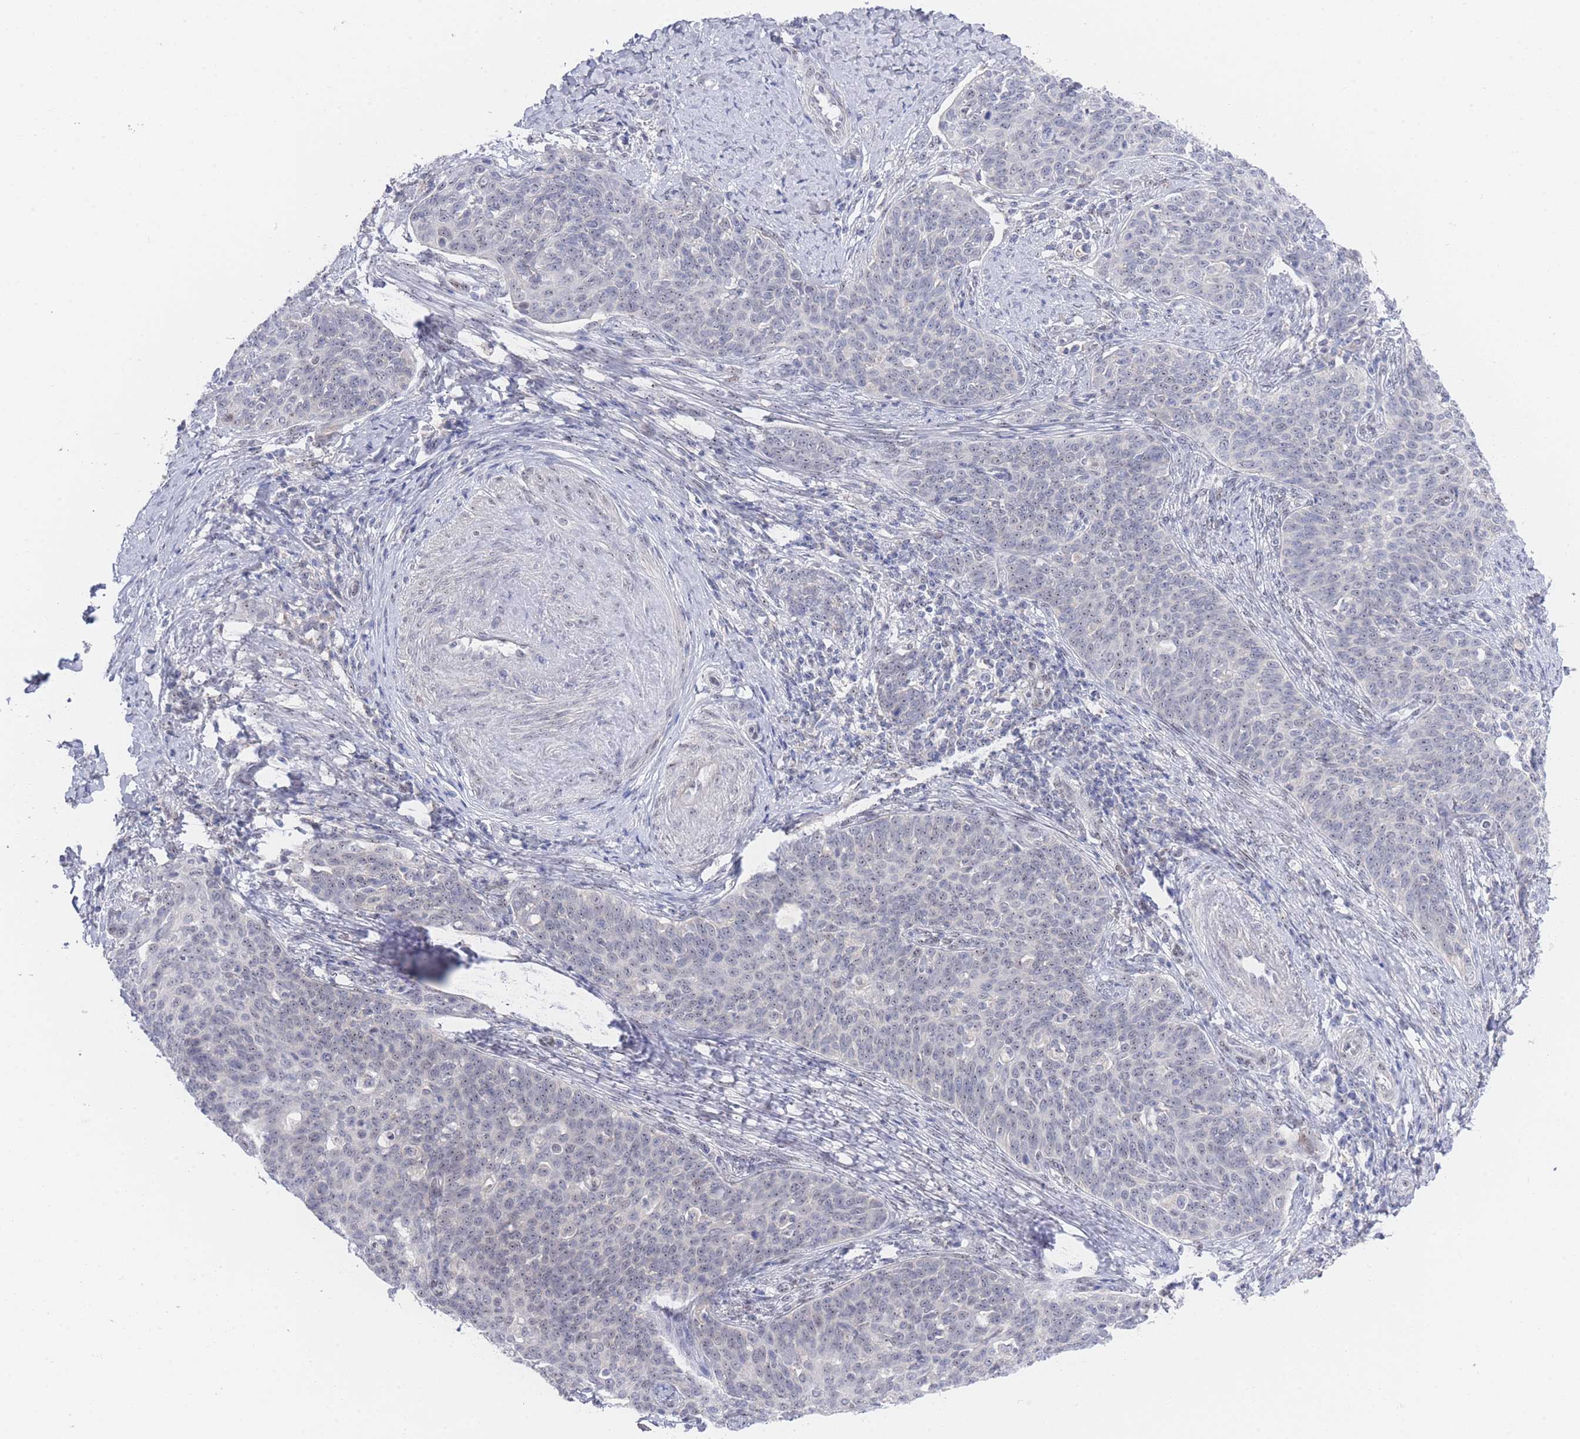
{"staining": {"intensity": "negative", "quantity": "none", "location": "none"}, "tissue": "cervical cancer", "cell_type": "Tumor cells", "image_type": "cancer", "snomed": [{"axis": "morphology", "description": "Squamous cell carcinoma, NOS"}, {"axis": "topography", "description": "Cervix"}], "caption": "An immunohistochemistry (IHC) histopathology image of cervical cancer is shown. There is no staining in tumor cells of cervical cancer.", "gene": "ZNF142", "patient": {"sex": "female", "age": 39}}